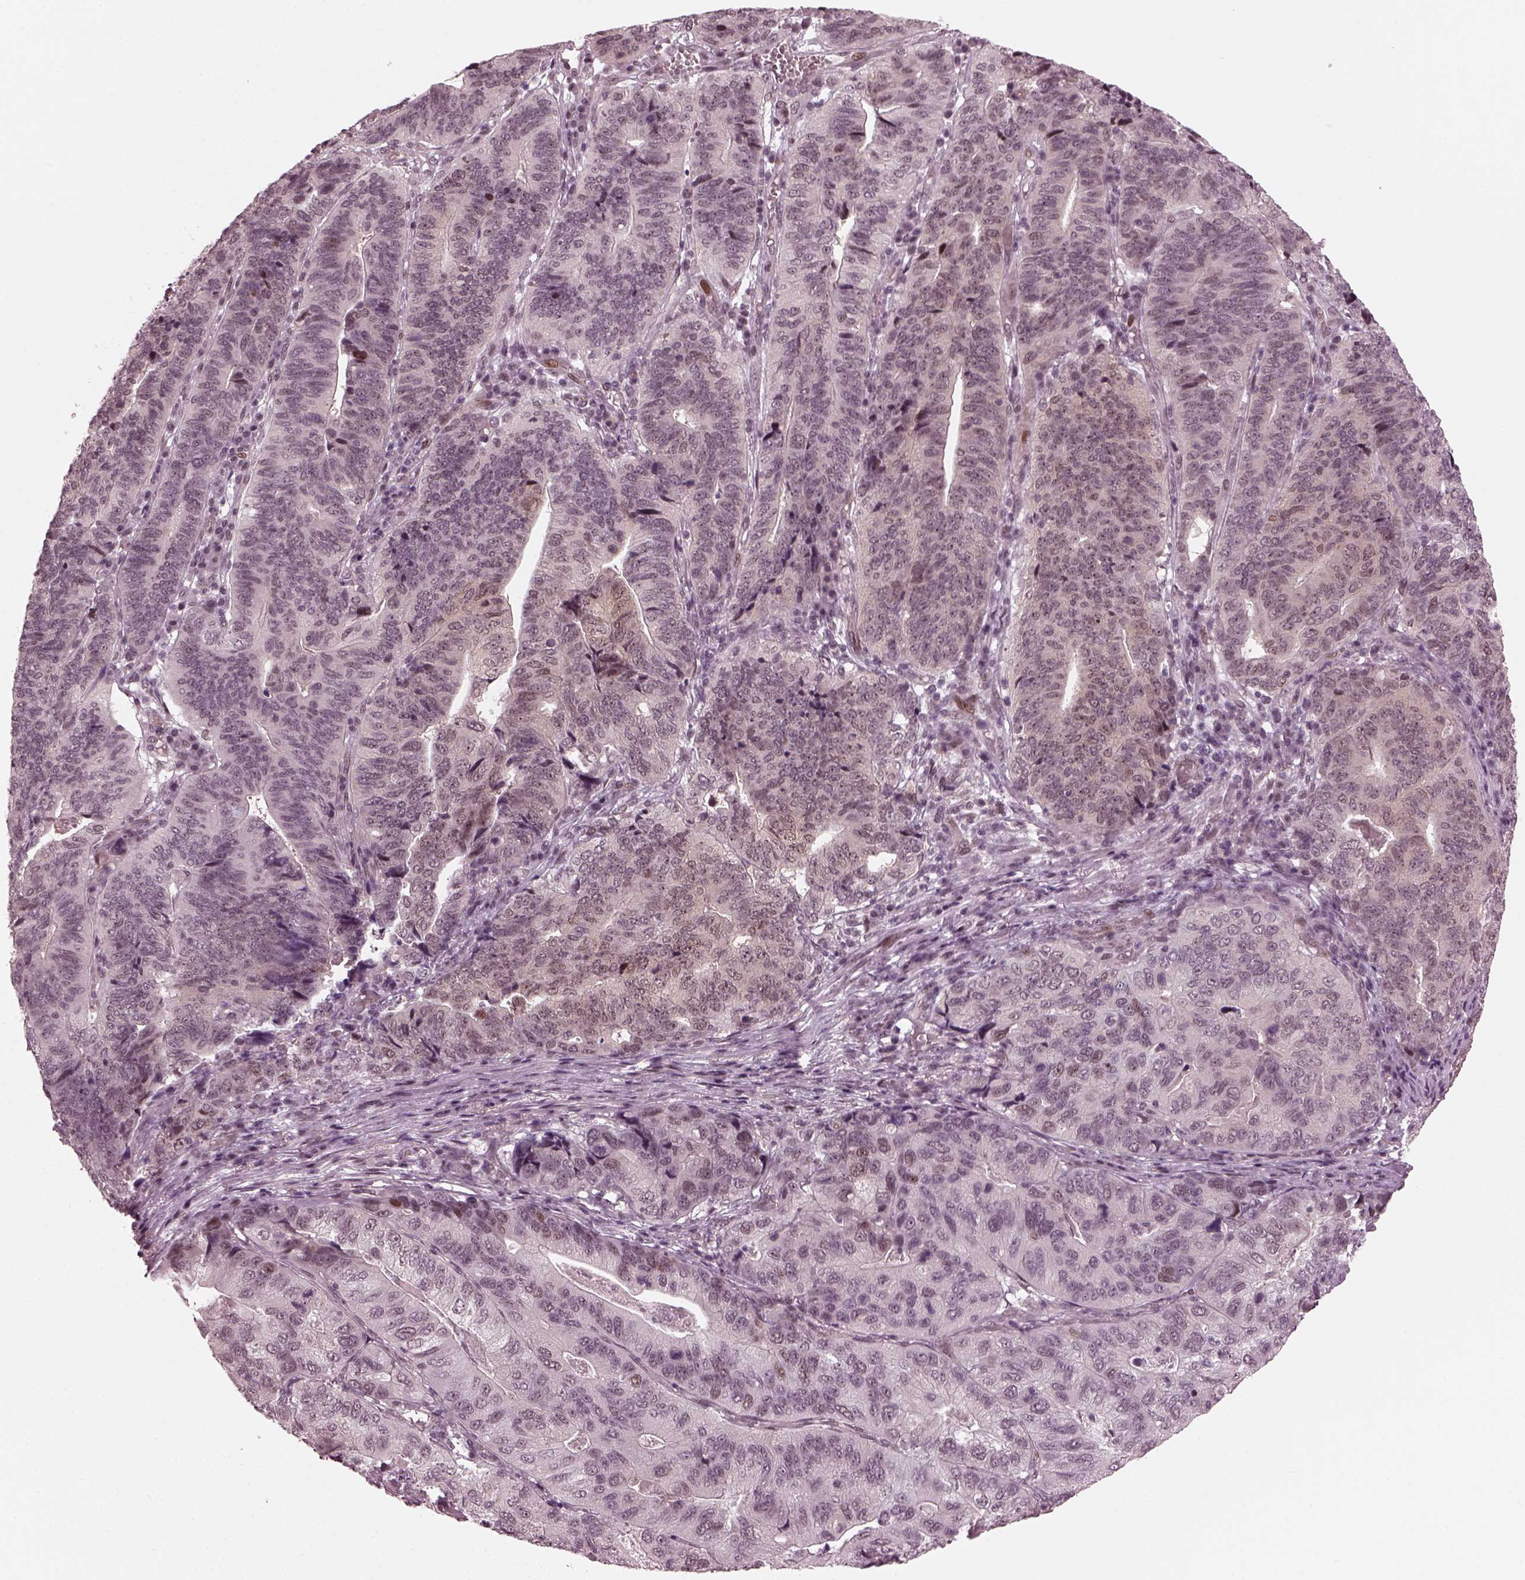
{"staining": {"intensity": "negative", "quantity": "none", "location": "none"}, "tissue": "stomach cancer", "cell_type": "Tumor cells", "image_type": "cancer", "snomed": [{"axis": "morphology", "description": "Adenocarcinoma, NOS"}, {"axis": "topography", "description": "Stomach, upper"}], "caption": "Tumor cells show no significant protein staining in stomach cancer.", "gene": "TRIB3", "patient": {"sex": "female", "age": 67}}